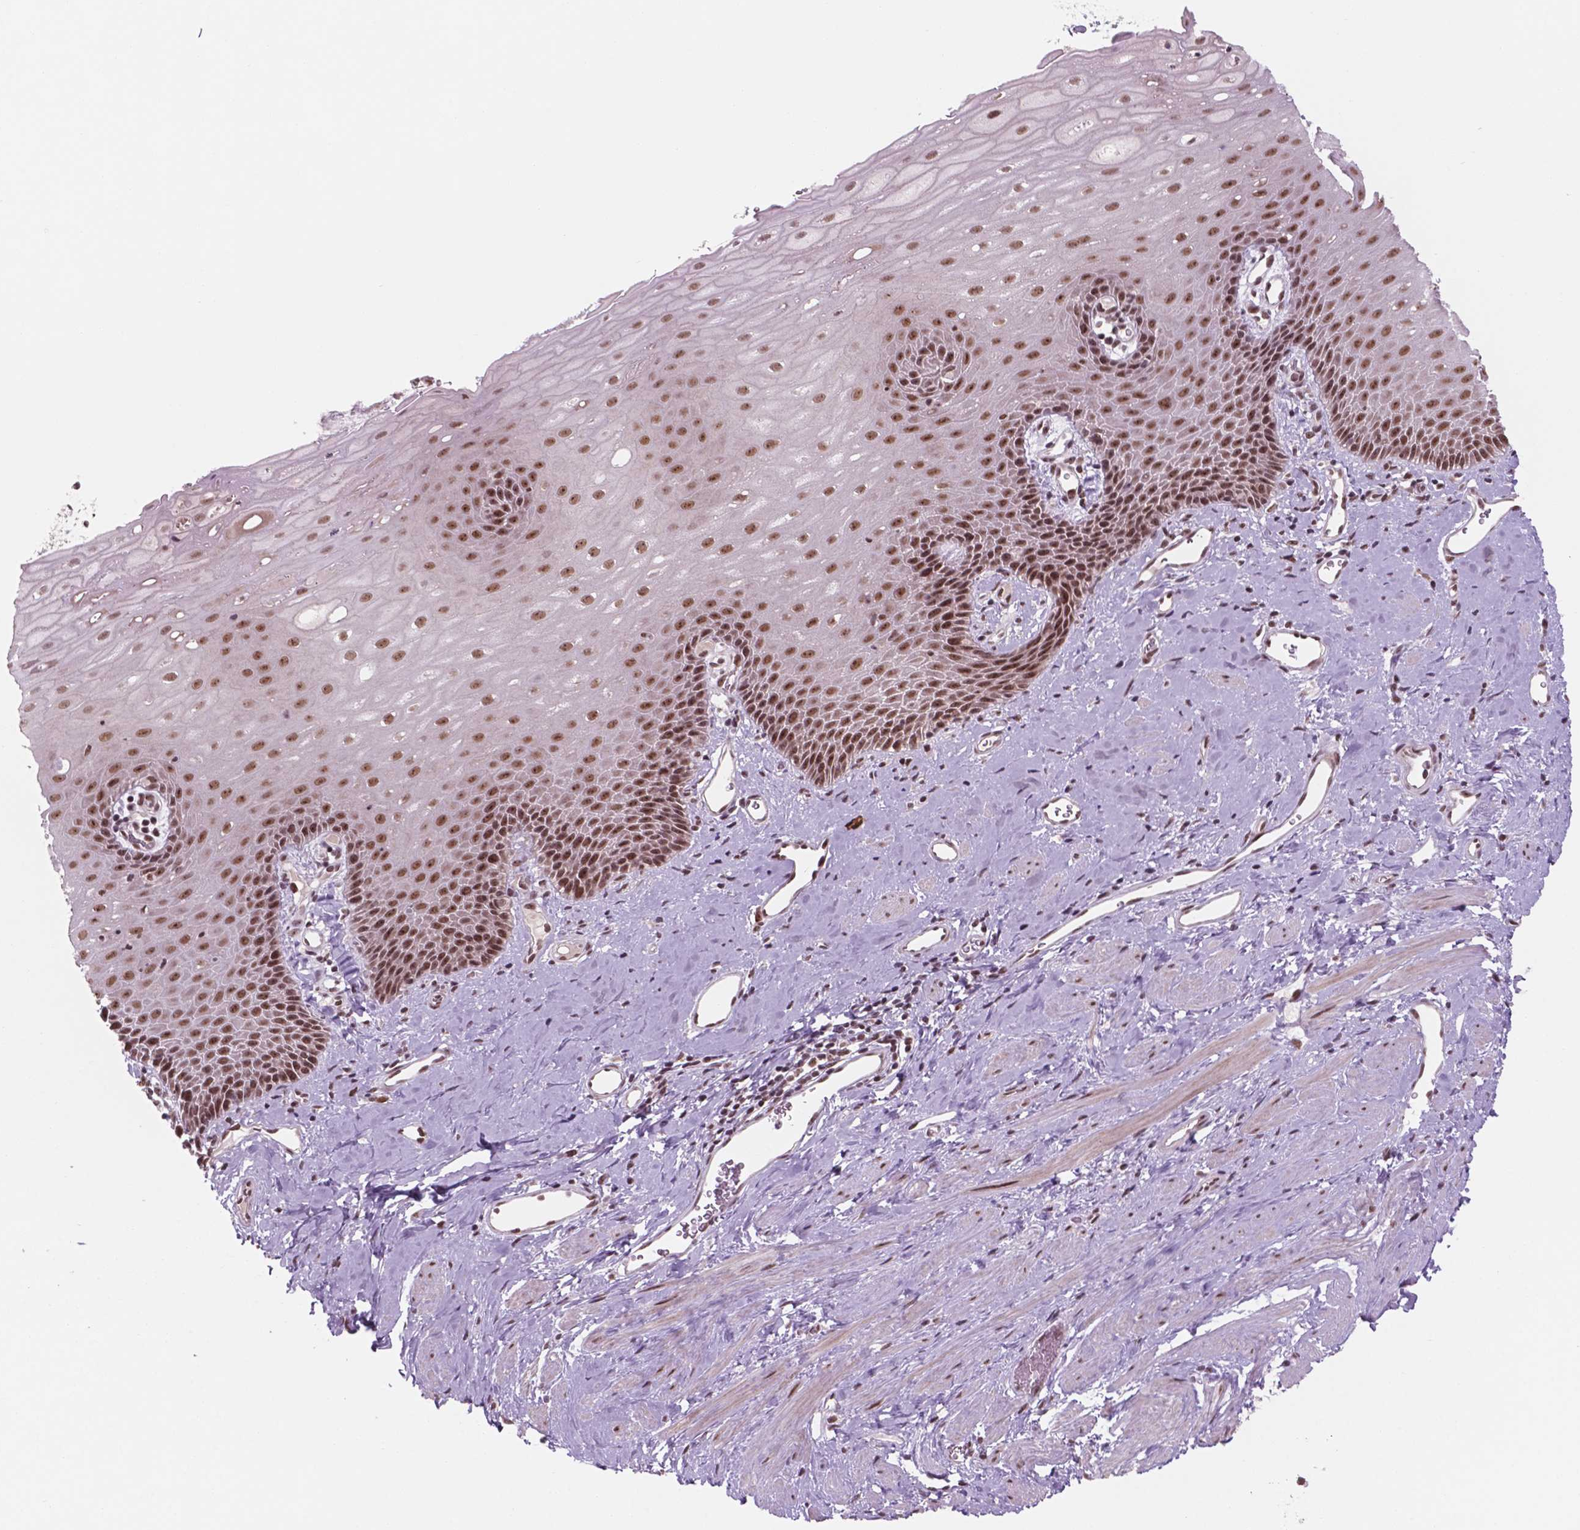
{"staining": {"intensity": "moderate", "quantity": ">75%", "location": "nuclear"}, "tissue": "esophagus", "cell_type": "Squamous epithelial cells", "image_type": "normal", "snomed": [{"axis": "morphology", "description": "Normal tissue, NOS"}, {"axis": "topography", "description": "Esophagus"}], "caption": "Normal esophagus was stained to show a protein in brown. There is medium levels of moderate nuclear staining in about >75% of squamous epithelial cells.", "gene": "POLR2E", "patient": {"sex": "male", "age": 64}}